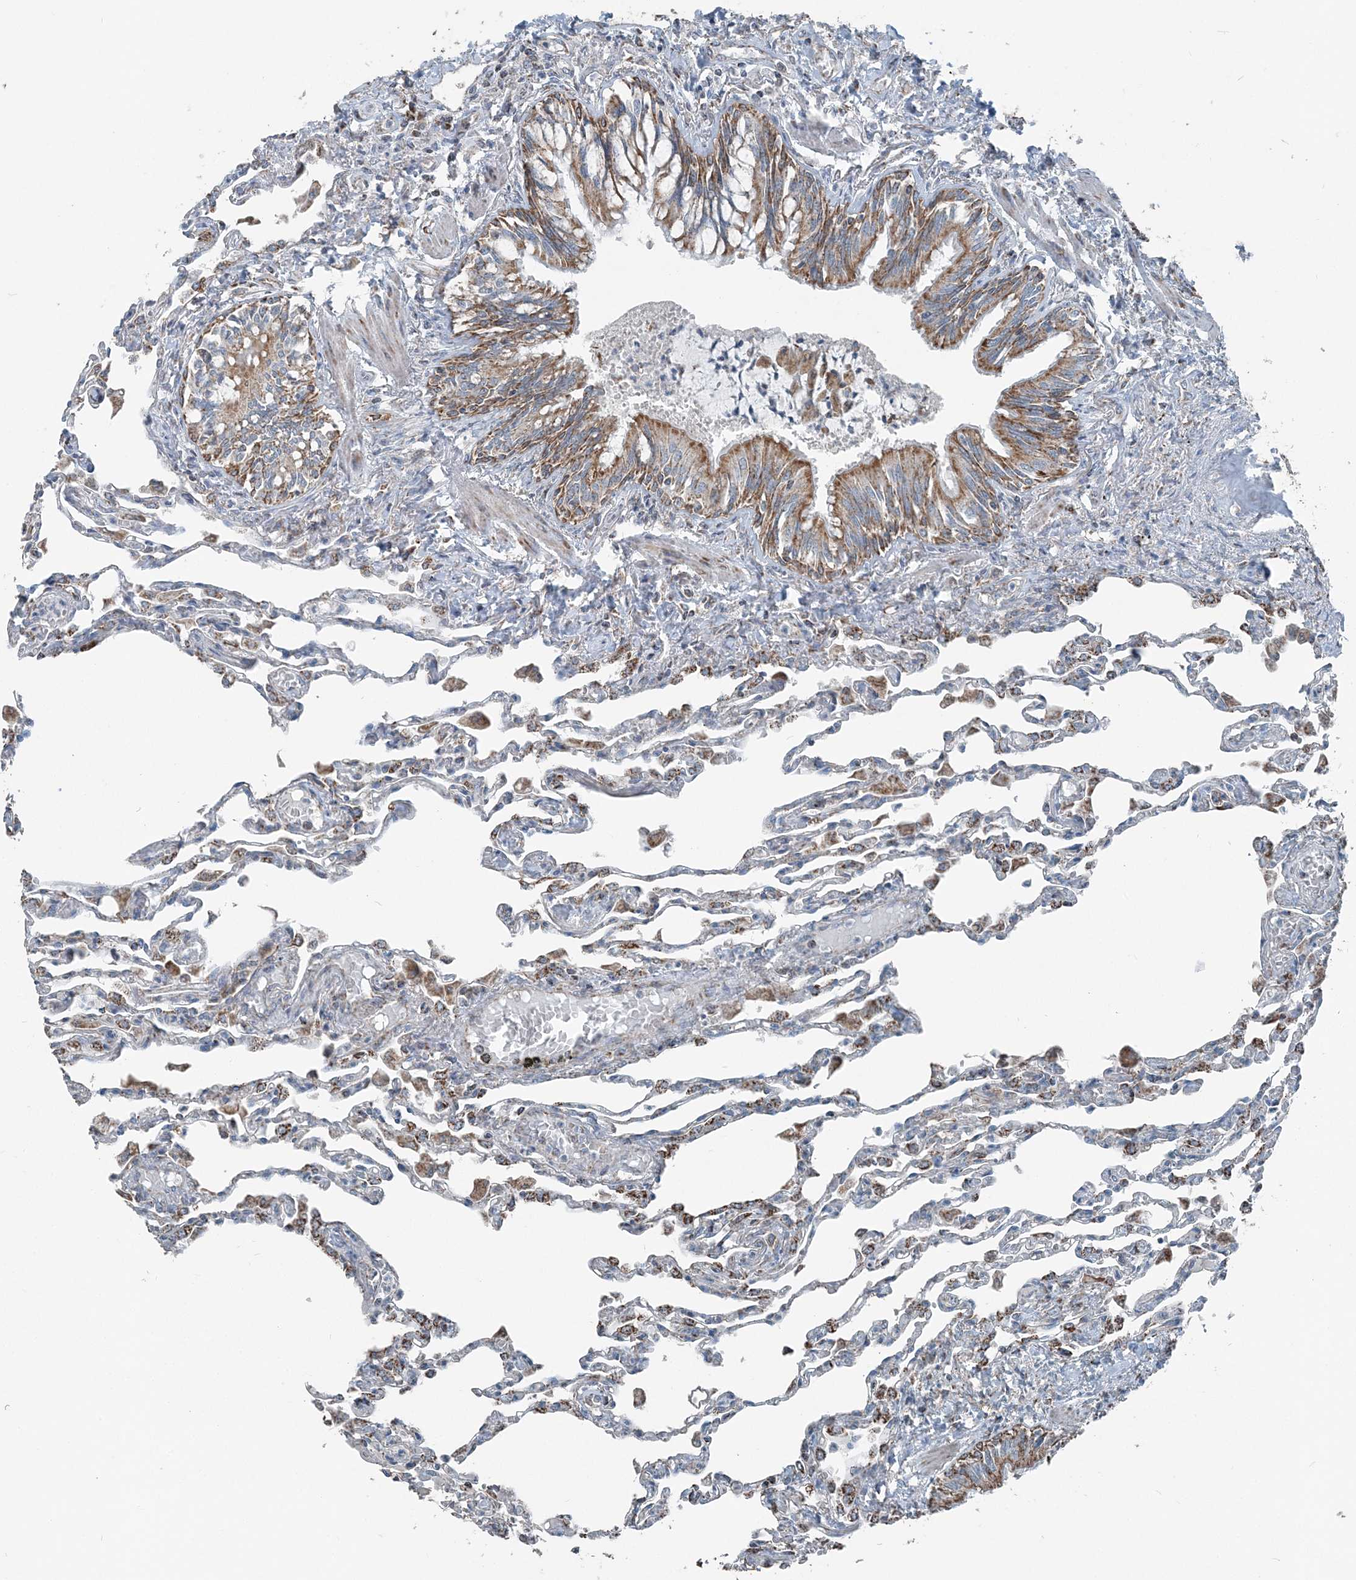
{"staining": {"intensity": "strong", "quantity": "25%-75%", "location": "cytoplasmic/membranous"}, "tissue": "lung", "cell_type": "Alveolar cells", "image_type": "normal", "snomed": [{"axis": "morphology", "description": "Normal tissue, NOS"}, {"axis": "topography", "description": "Bronchus"}, {"axis": "topography", "description": "Lung"}], "caption": "Immunohistochemical staining of benign human lung reveals strong cytoplasmic/membranous protein expression in approximately 25%-75% of alveolar cells.", "gene": "SUCLG1", "patient": {"sex": "female", "age": 49}}